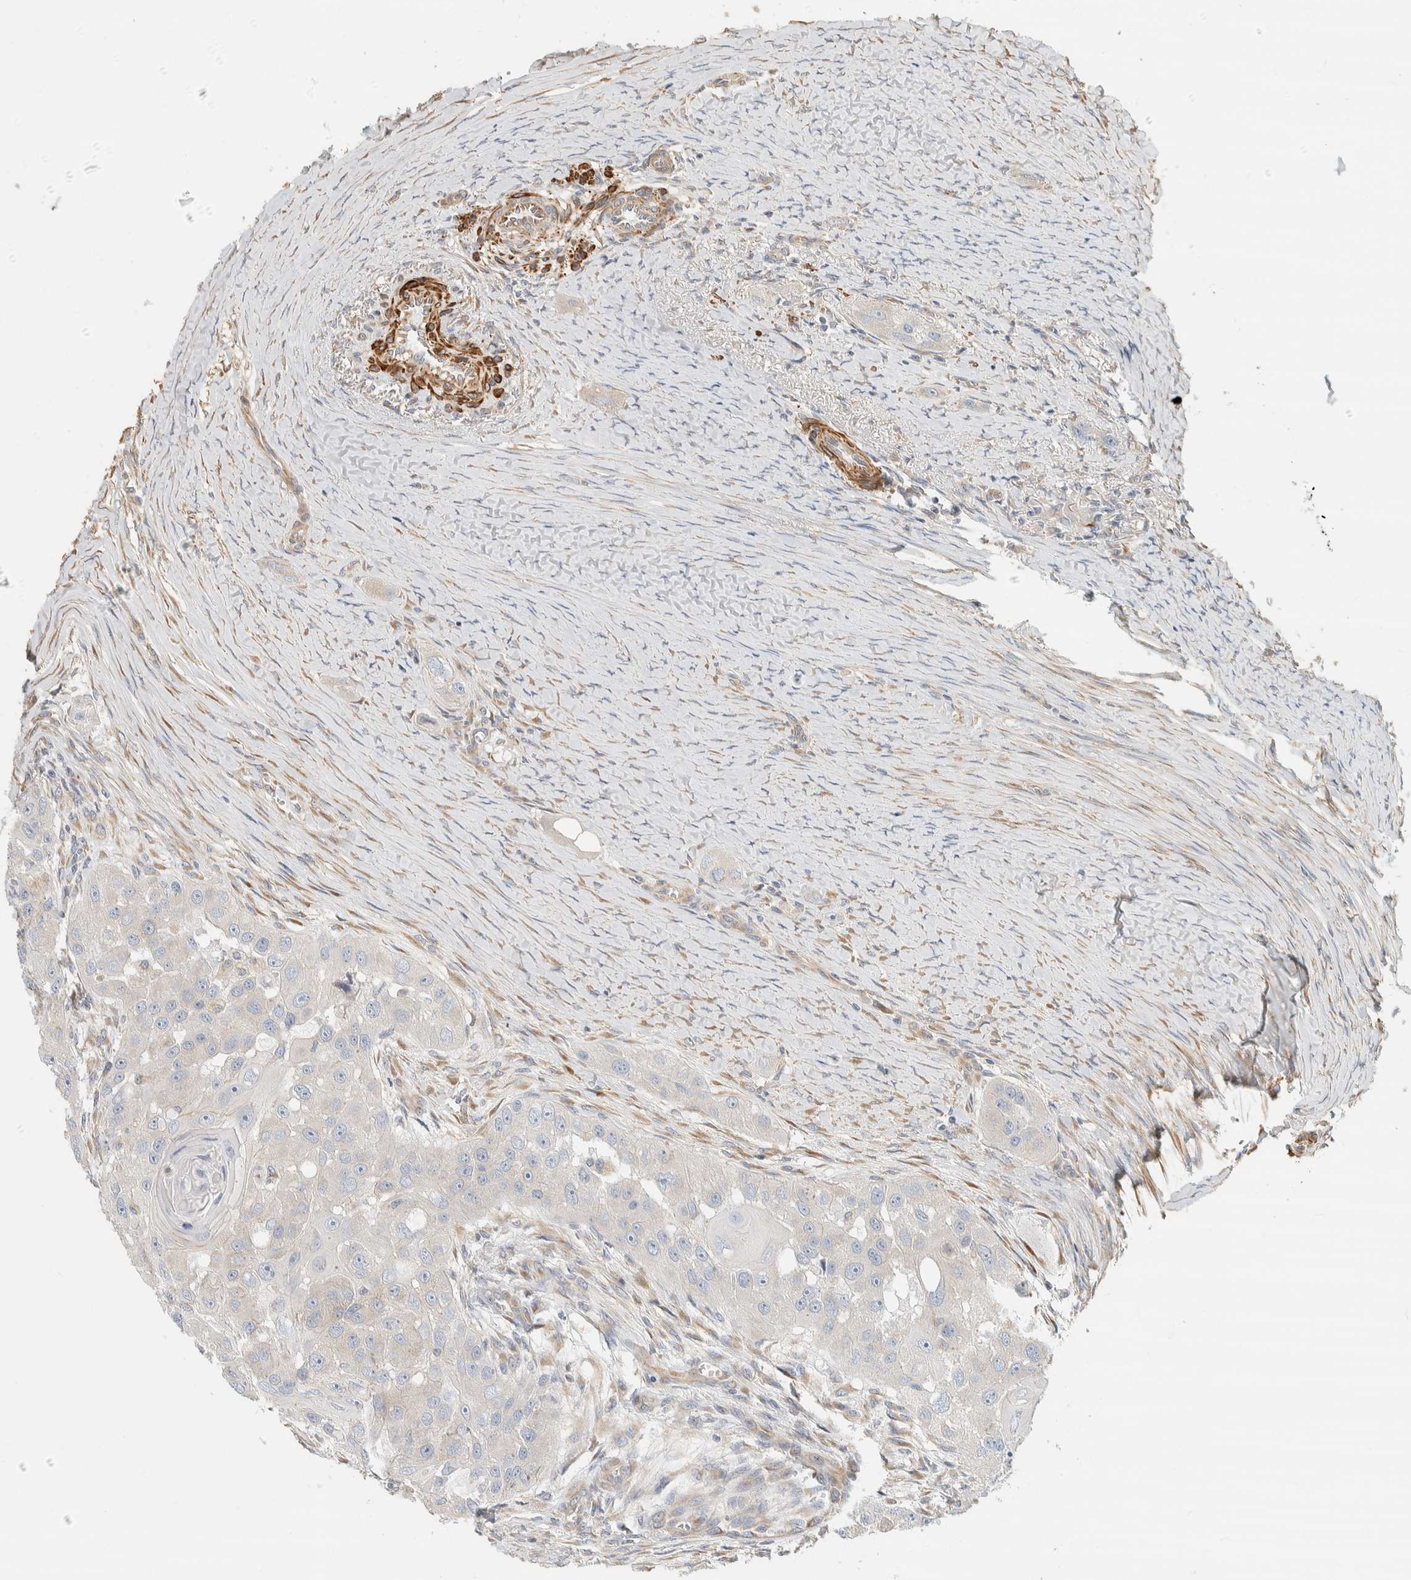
{"staining": {"intensity": "negative", "quantity": "none", "location": "none"}, "tissue": "head and neck cancer", "cell_type": "Tumor cells", "image_type": "cancer", "snomed": [{"axis": "morphology", "description": "Normal tissue, NOS"}, {"axis": "morphology", "description": "Squamous cell carcinoma, NOS"}, {"axis": "topography", "description": "Skeletal muscle"}, {"axis": "topography", "description": "Head-Neck"}], "caption": "A photomicrograph of squamous cell carcinoma (head and neck) stained for a protein reveals no brown staining in tumor cells.", "gene": "CDR2", "patient": {"sex": "male", "age": 51}}